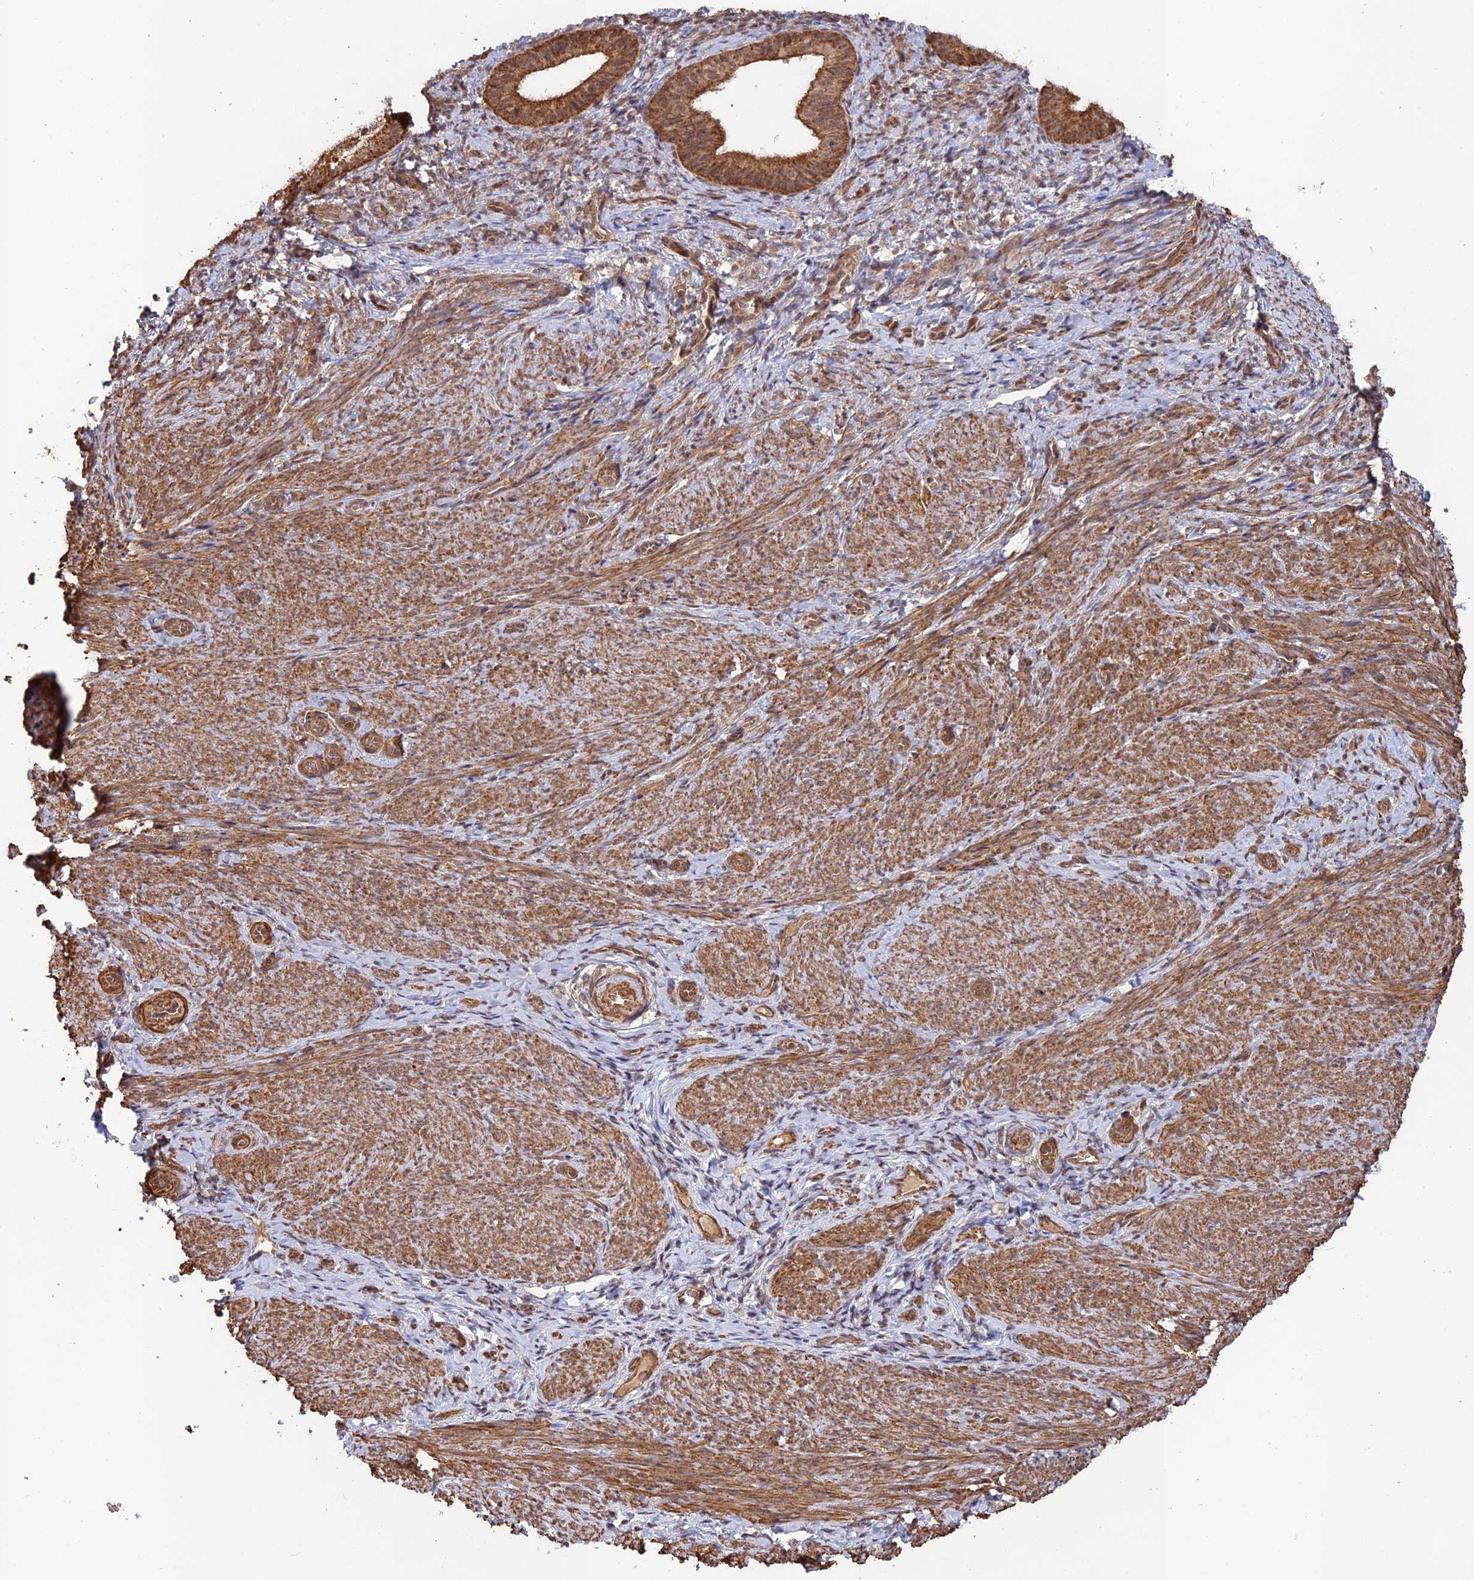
{"staining": {"intensity": "moderate", "quantity": ">75%", "location": "cytoplasmic/membranous"}, "tissue": "endometrium", "cell_type": "Cells in endometrial stroma", "image_type": "normal", "snomed": [{"axis": "morphology", "description": "Normal tissue, NOS"}, {"axis": "topography", "description": "Endometrium"}], "caption": "An immunohistochemistry image of normal tissue is shown. Protein staining in brown labels moderate cytoplasmic/membranous positivity in endometrium within cells in endometrial stroma. (Brightfield microscopy of DAB IHC at high magnification).", "gene": "CCDC174", "patient": {"sex": "female", "age": 65}}